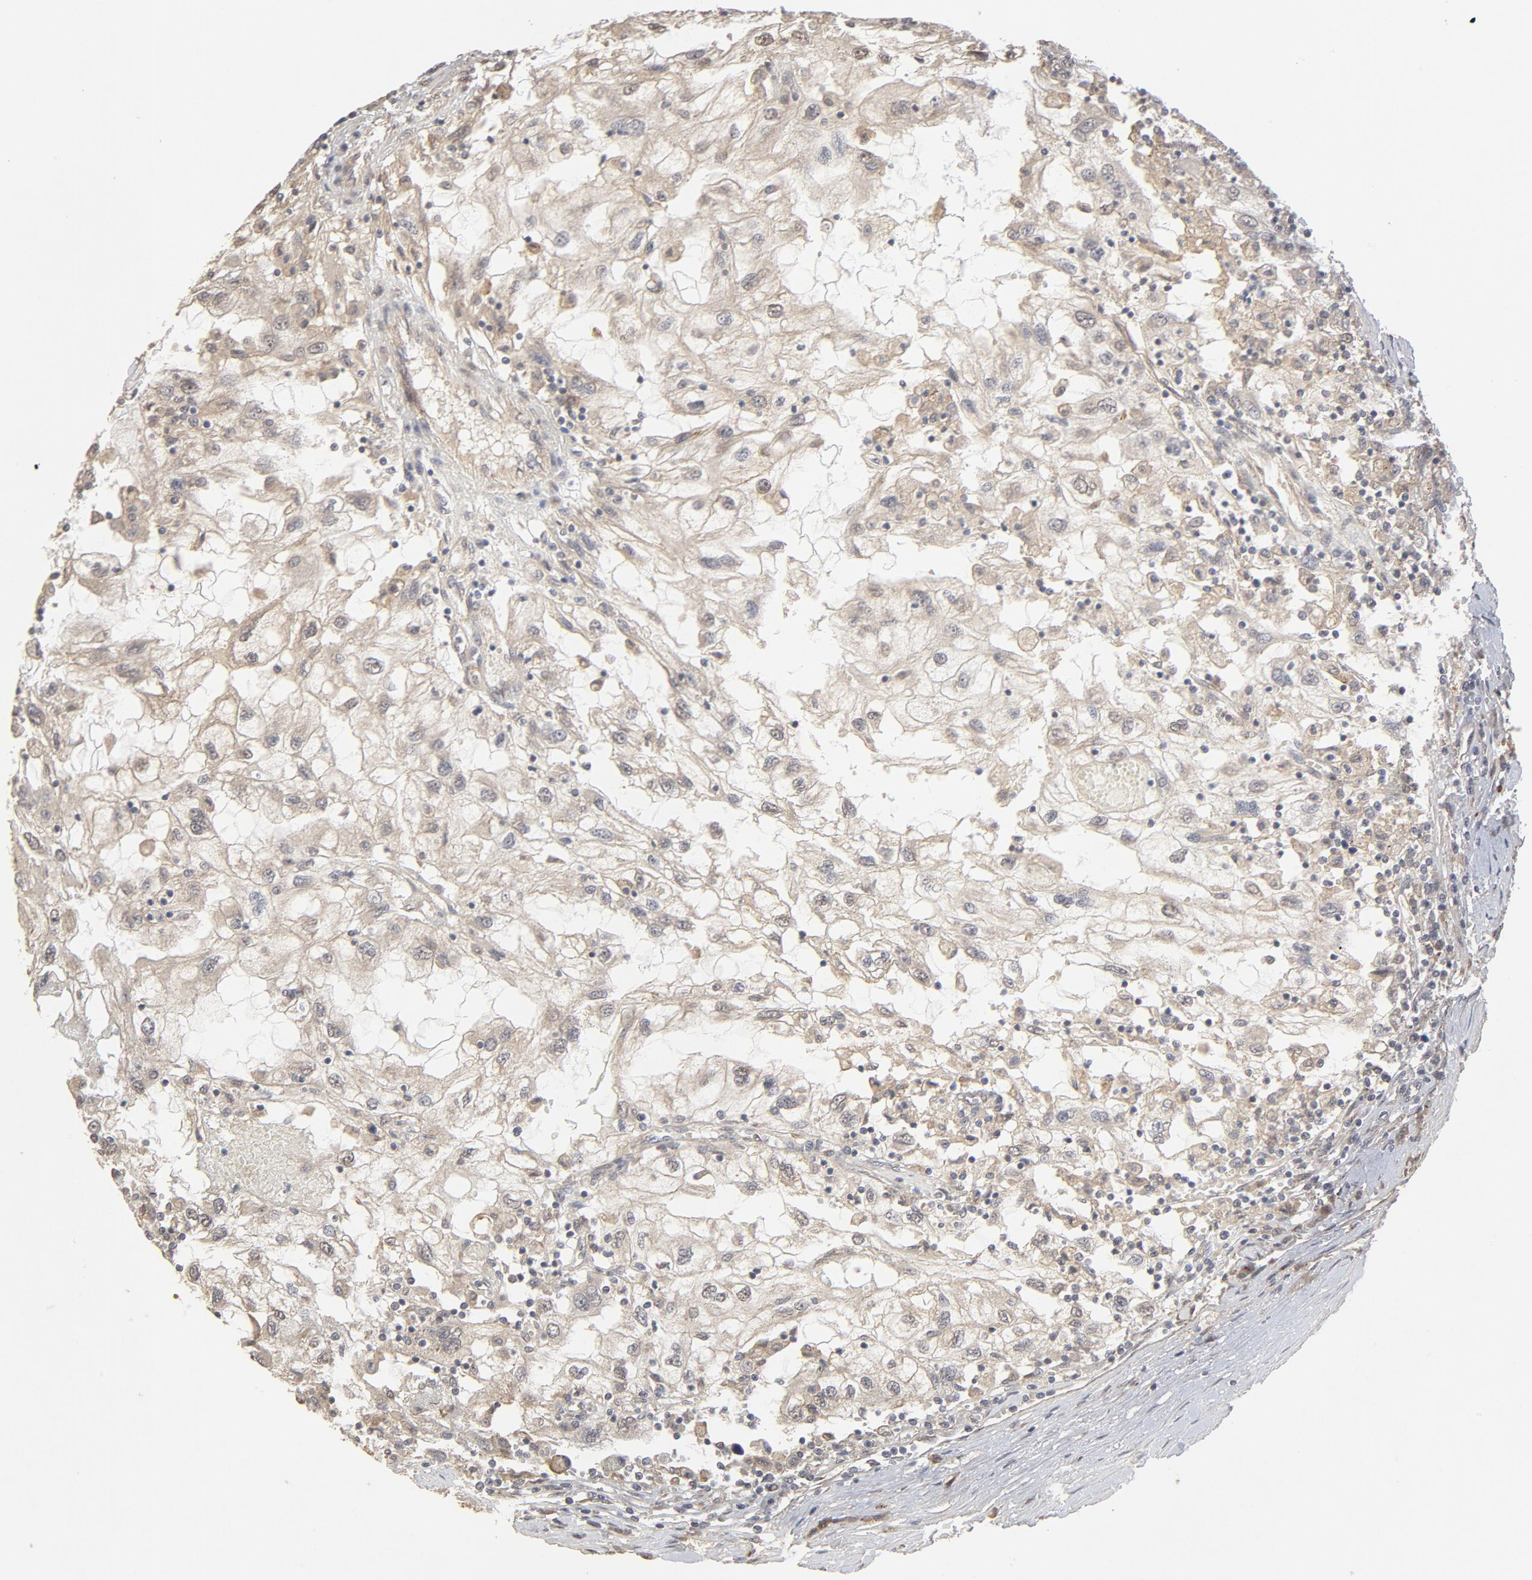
{"staining": {"intensity": "weak", "quantity": ">75%", "location": "cytoplasmic/membranous,nuclear"}, "tissue": "renal cancer", "cell_type": "Tumor cells", "image_type": "cancer", "snomed": [{"axis": "morphology", "description": "Normal tissue, NOS"}, {"axis": "morphology", "description": "Adenocarcinoma, NOS"}, {"axis": "topography", "description": "Kidney"}], "caption": "An image of human renal cancer stained for a protein displays weak cytoplasmic/membranous and nuclear brown staining in tumor cells.", "gene": "IL3RA", "patient": {"sex": "male", "age": 71}}